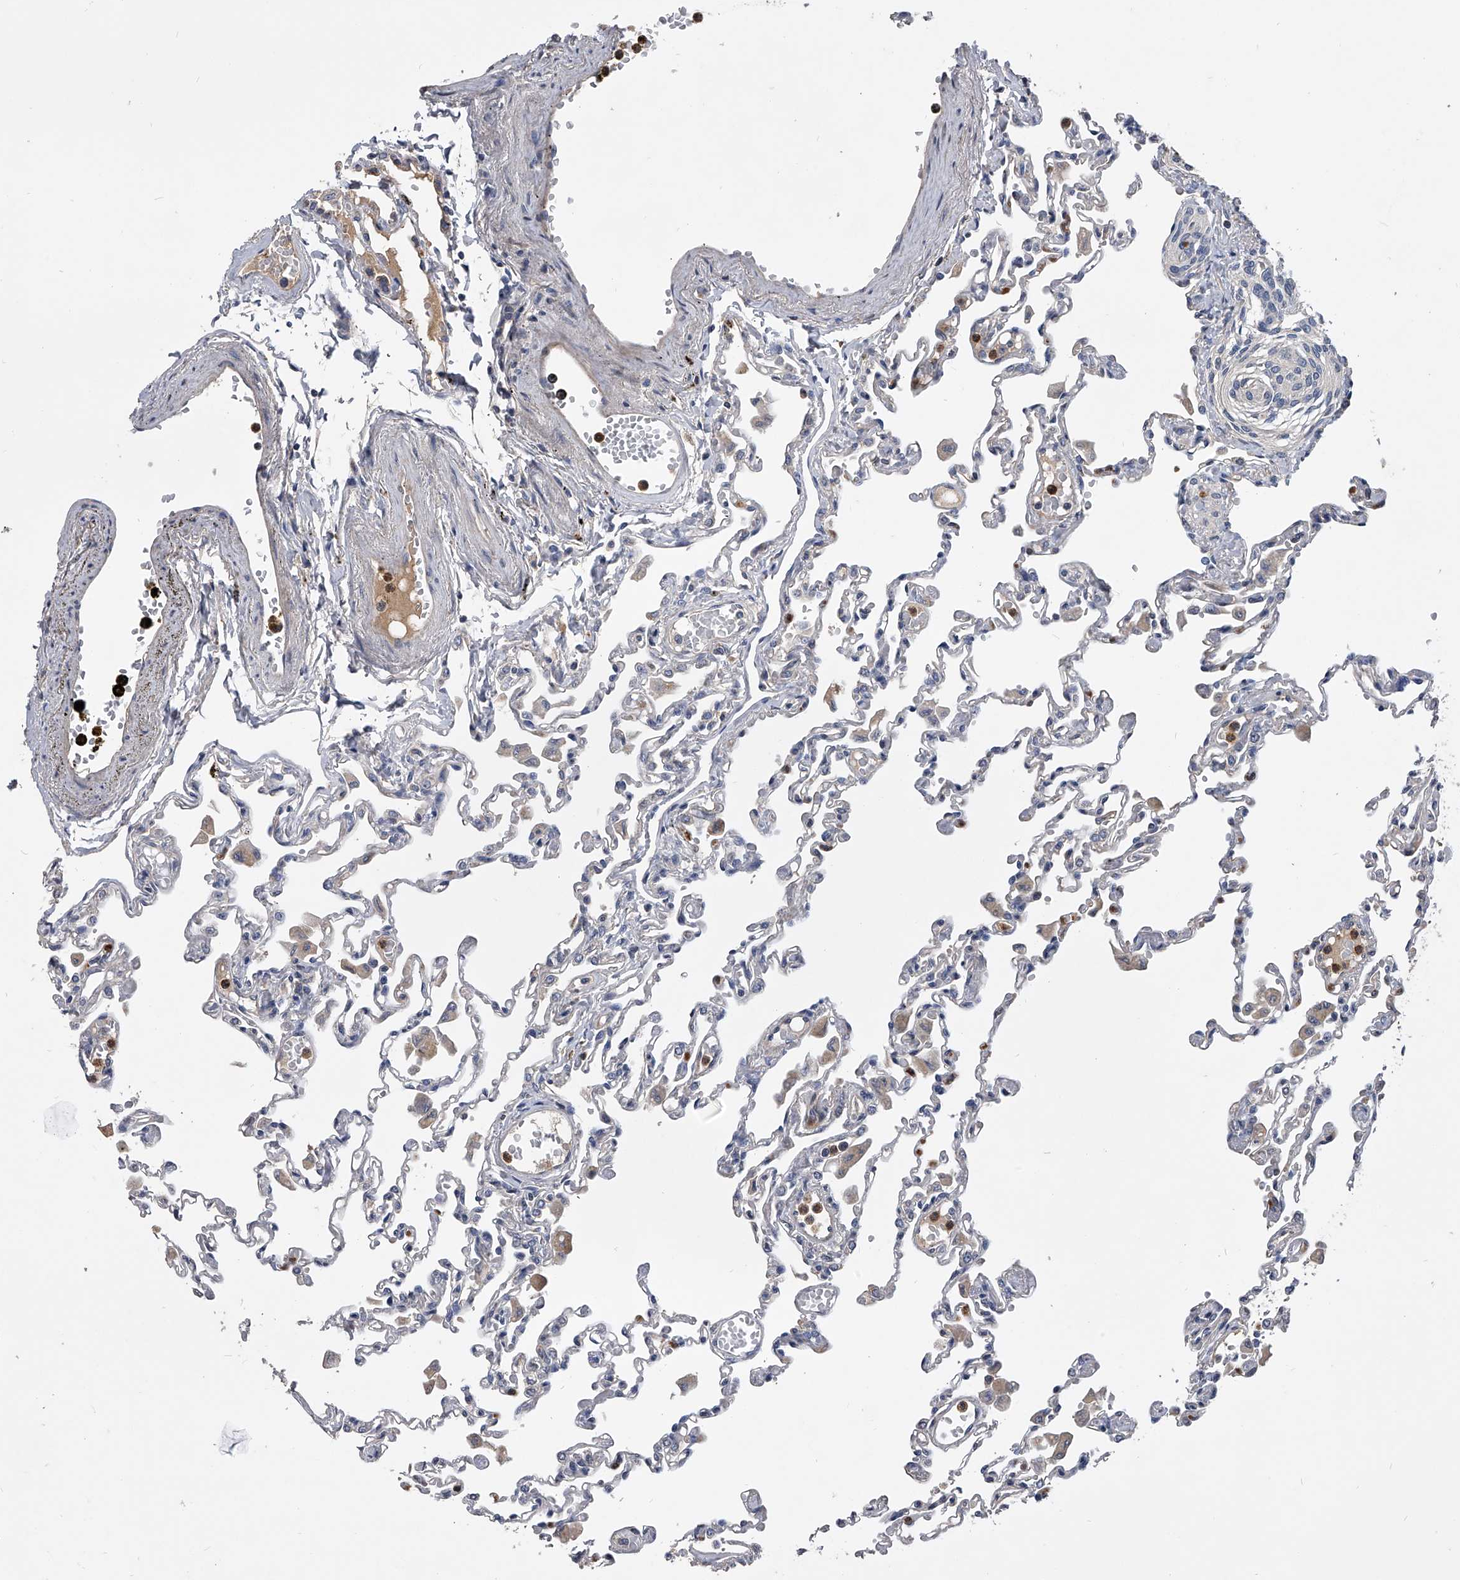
{"staining": {"intensity": "weak", "quantity": "<25%", "location": "cytoplasmic/membranous"}, "tissue": "lung", "cell_type": "Alveolar cells", "image_type": "normal", "snomed": [{"axis": "morphology", "description": "Normal tissue, NOS"}, {"axis": "topography", "description": "Bronchus"}, {"axis": "topography", "description": "Lung"}], "caption": "An image of human lung is negative for staining in alveolar cells. (DAB immunohistochemistry with hematoxylin counter stain).", "gene": "NRP1", "patient": {"sex": "female", "age": 49}}